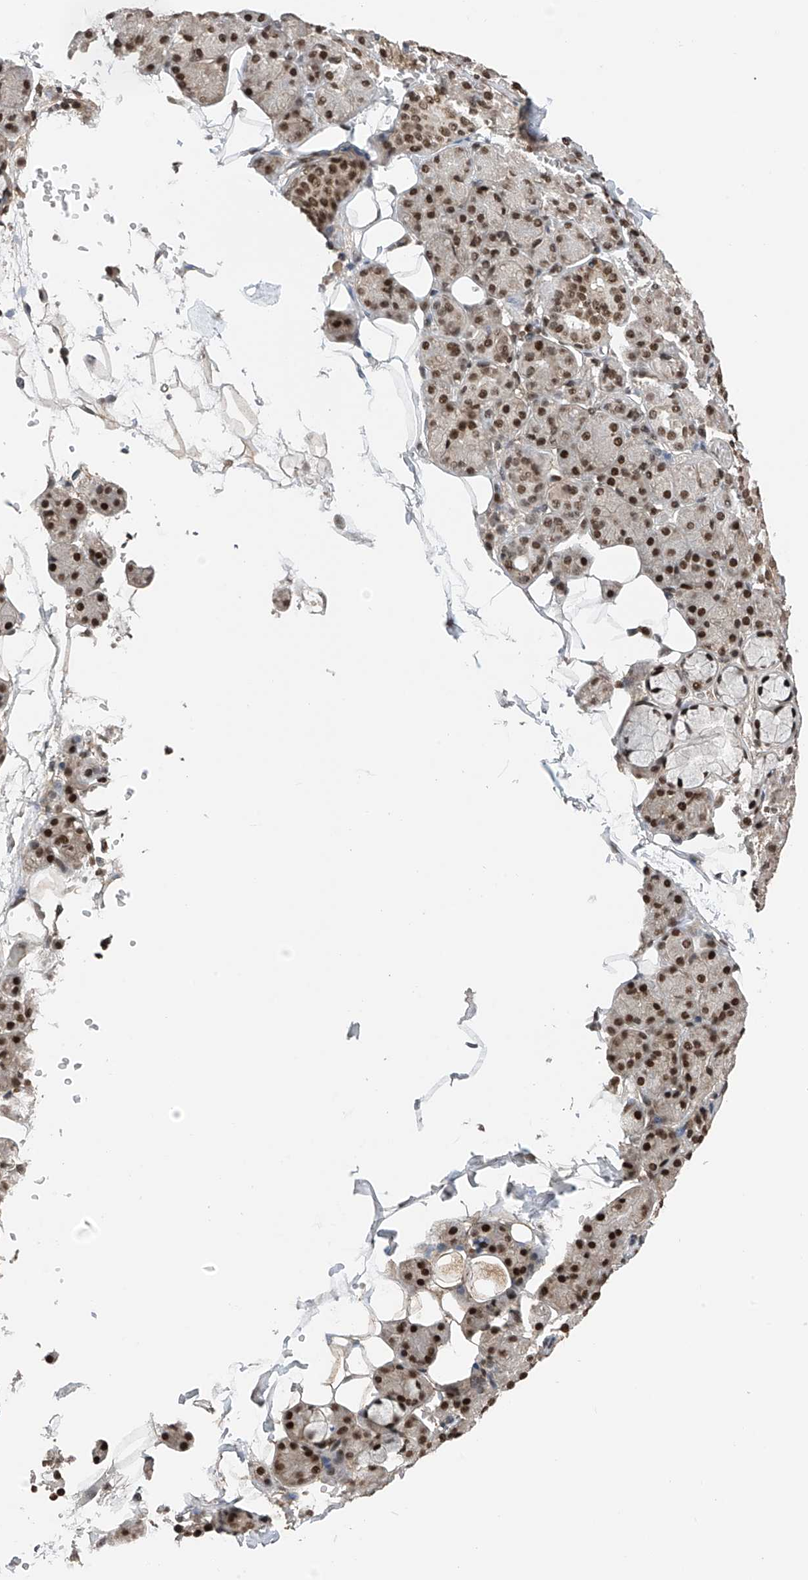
{"staining": {"intensity": "strong", "quantity": ">75%", "location": "nuclear"}, "tissue": "salivary gland", "cell_type": "Glandular cells", "image_type": "normal", "snomed": [{"axis": "morphology", "description": "Normal tissue, NOS"}, {"axis": "topography", "description": "Salivary gland"}], "caption": "Protein expression analysis of normal salivary gland shows strong nuclear staining in approximately >75% of glandular cells.", "gene": "DNAJC9", "patient": {"sex": "male", "age": 63}}